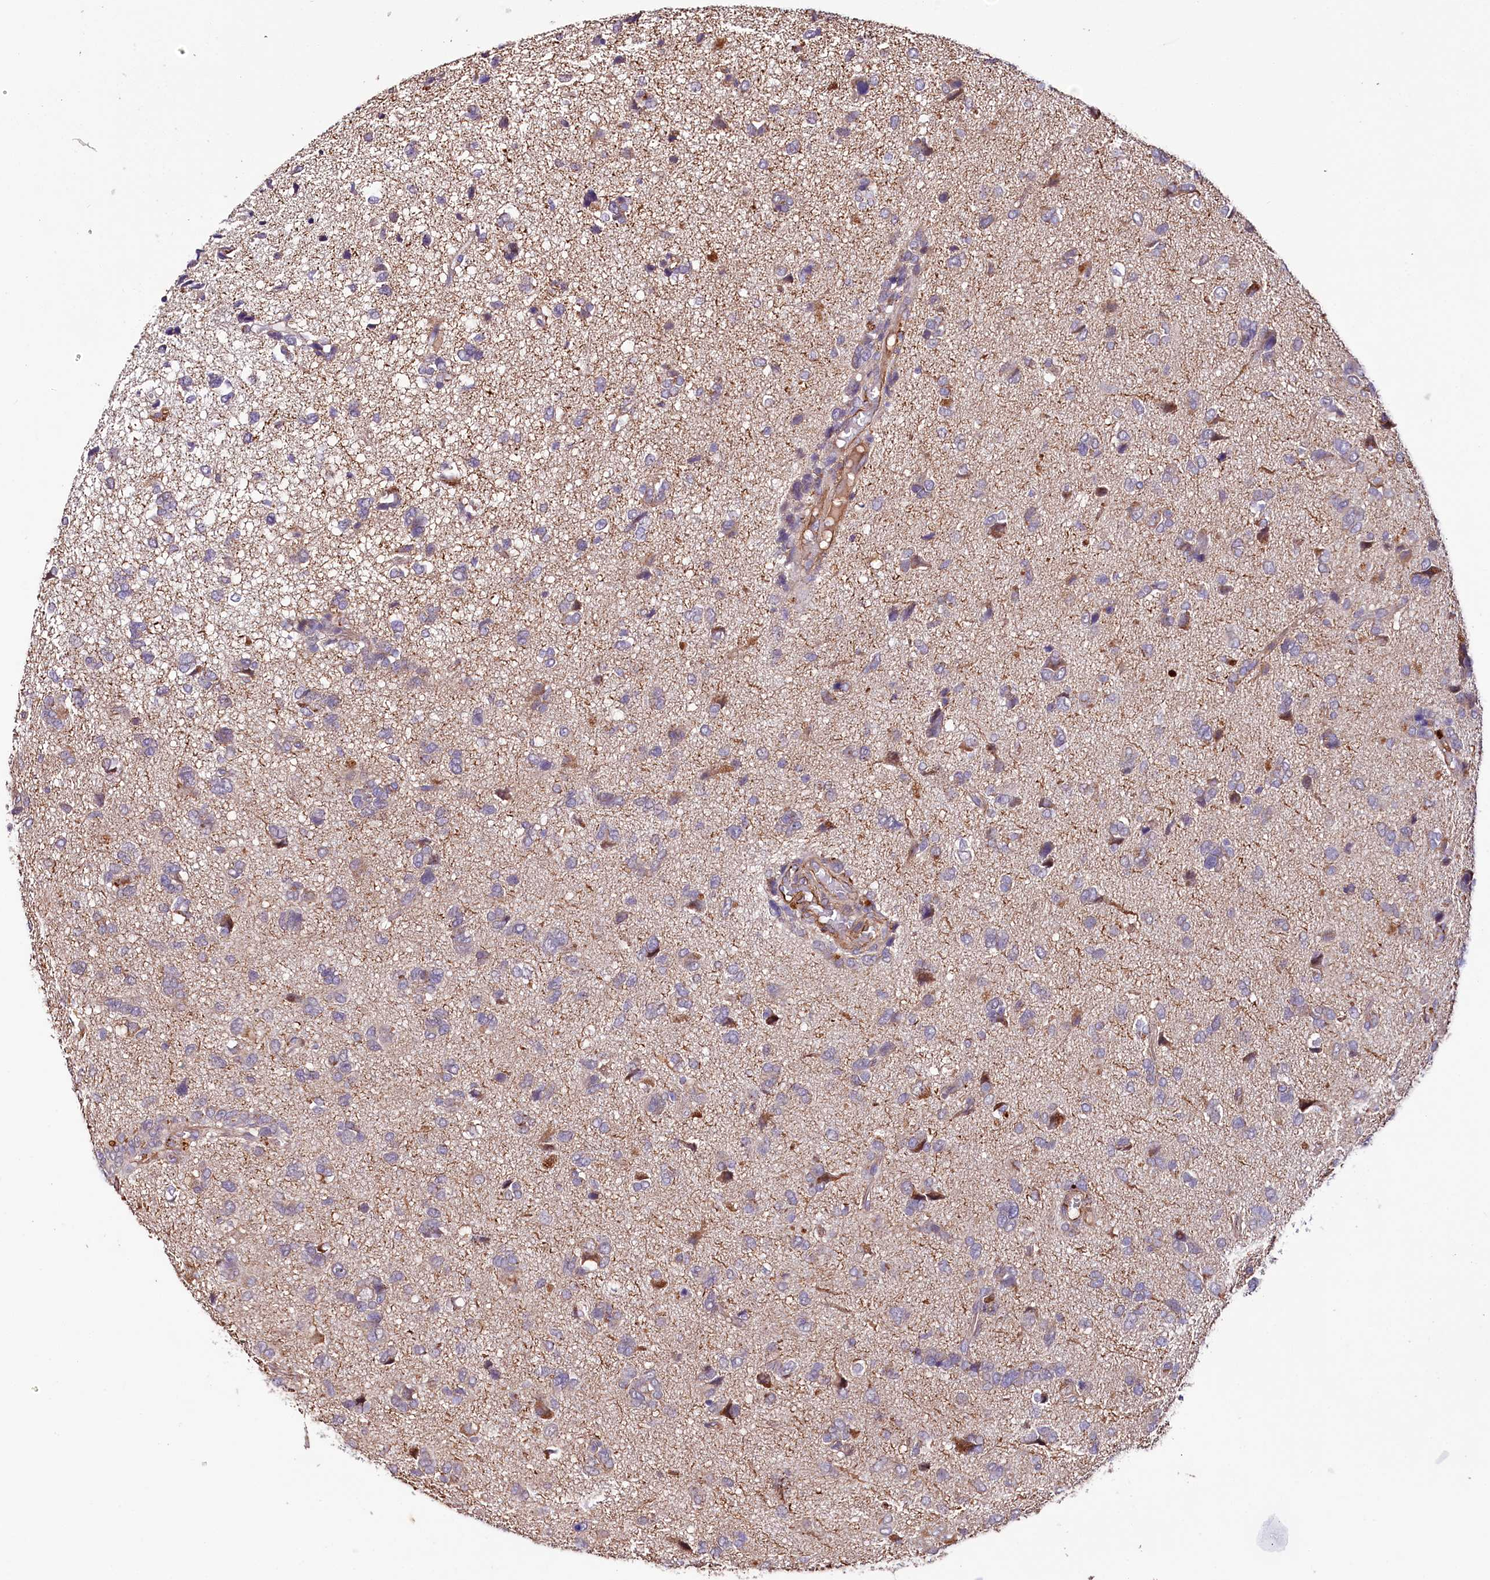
{"staining": {"intensity": "negative", "quantity": "none", "location": "none"}, "tissue": "glioma", "cell_type": "Tumor cells", "image_type": "cancer", "snomed": [{"axis": "morphology", "description": "Glioma, malignant, High grade"}, {"axis": "topography", "description": "Brain"}], "caption": "An image of human glioma is negative for staining in tumor cells.", "gene": "TTC12", "patient": {"sex": "female", "age": 59}}